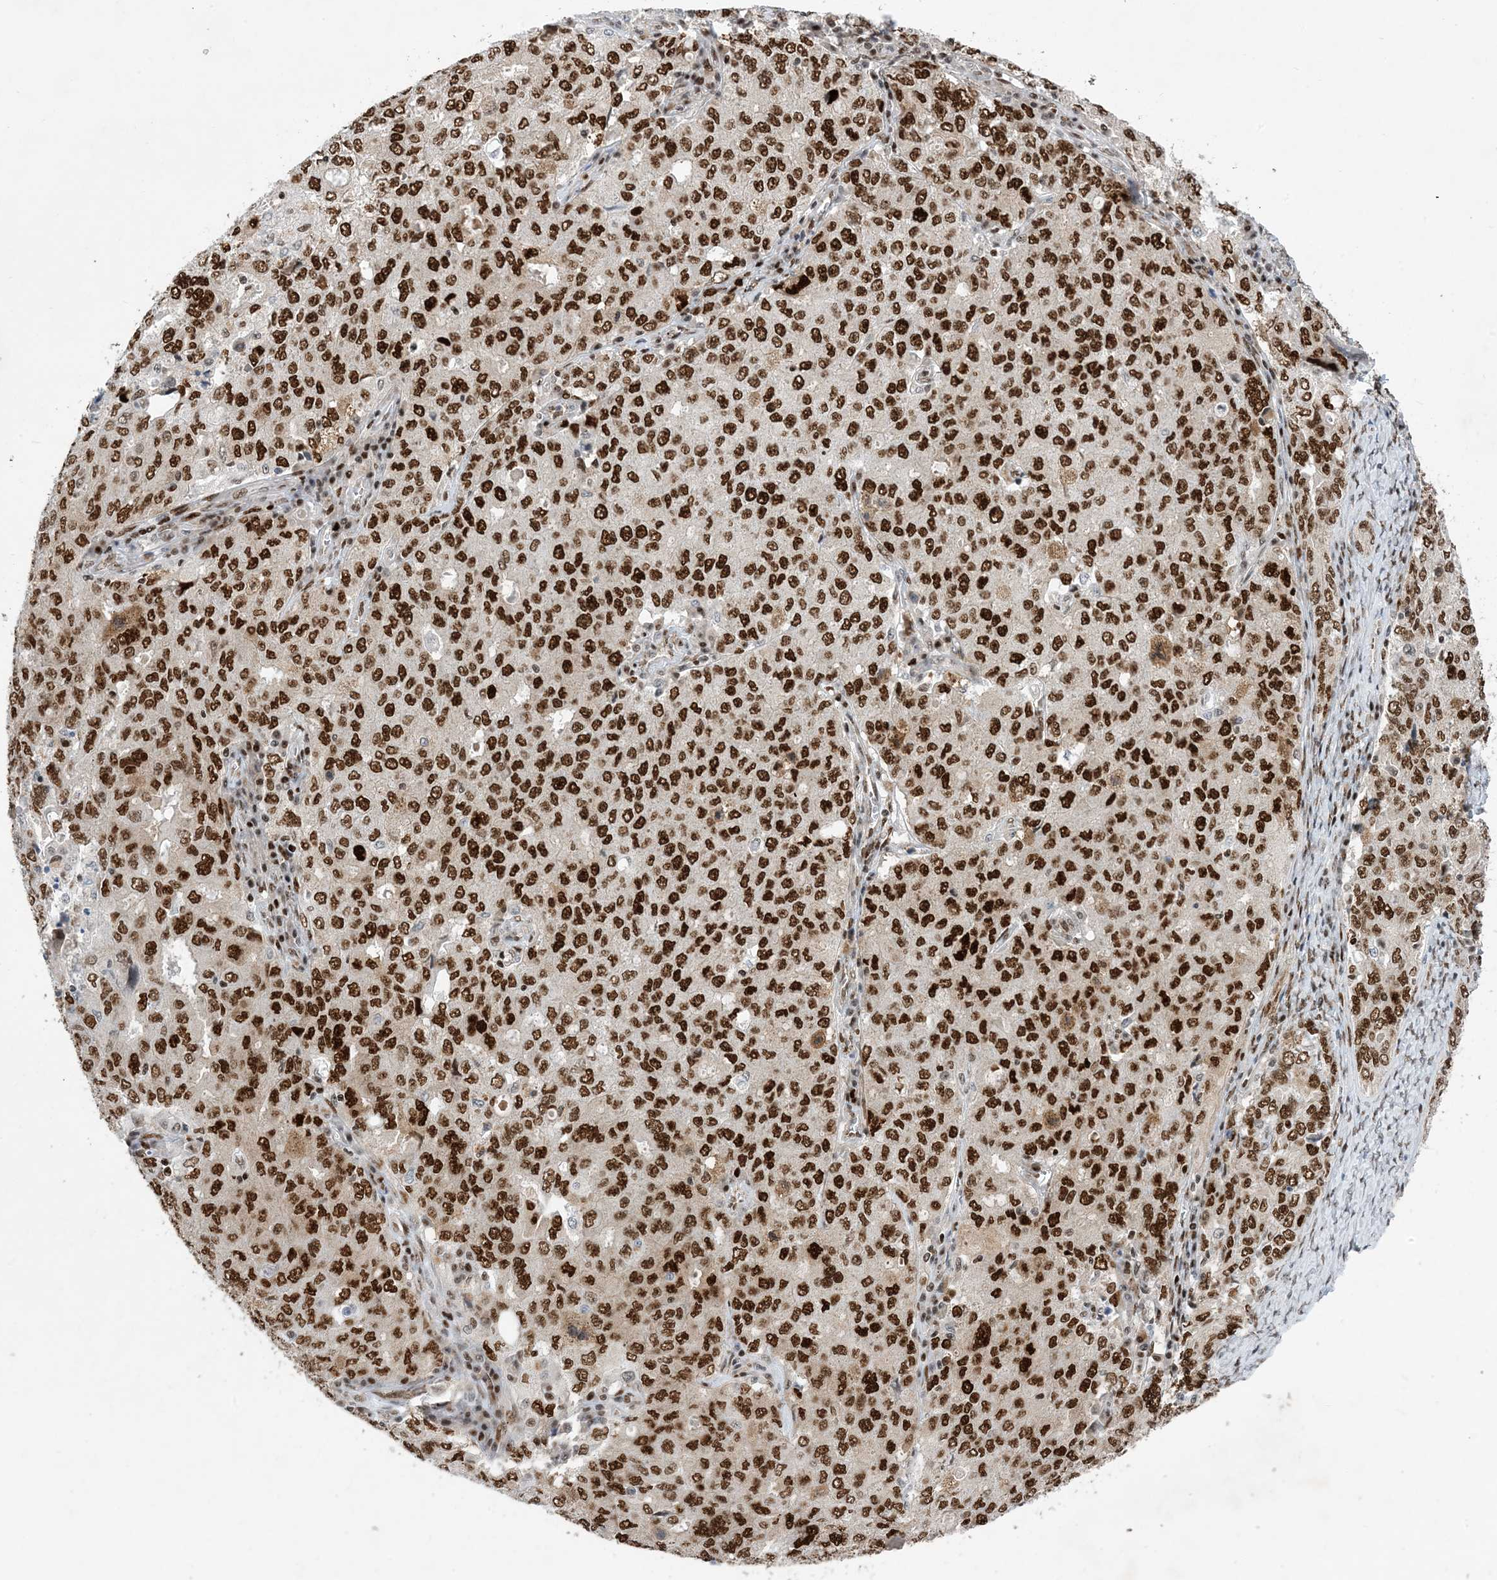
{"staining": {"intensity": "strong", "quantity": ">75%", "location": "nuclear"}, "tissue": "ovarian cancer", "cell_type": "Tumor cells", "image_type": "cancer", "snomed": [{"axis": "morphology", "description": "Carcinoma, endometroid"}, {"axis": "topography", "description": "Ovary"}], "caption": "Protein expression by immunohistochemistry (IHC) shows strong nuclear staining in approximately >75% of tumor cells in endometroid carcinoma (ovarian).", "gene": "TSPYL1", "patient": {"sex": "female", "age": 62}}